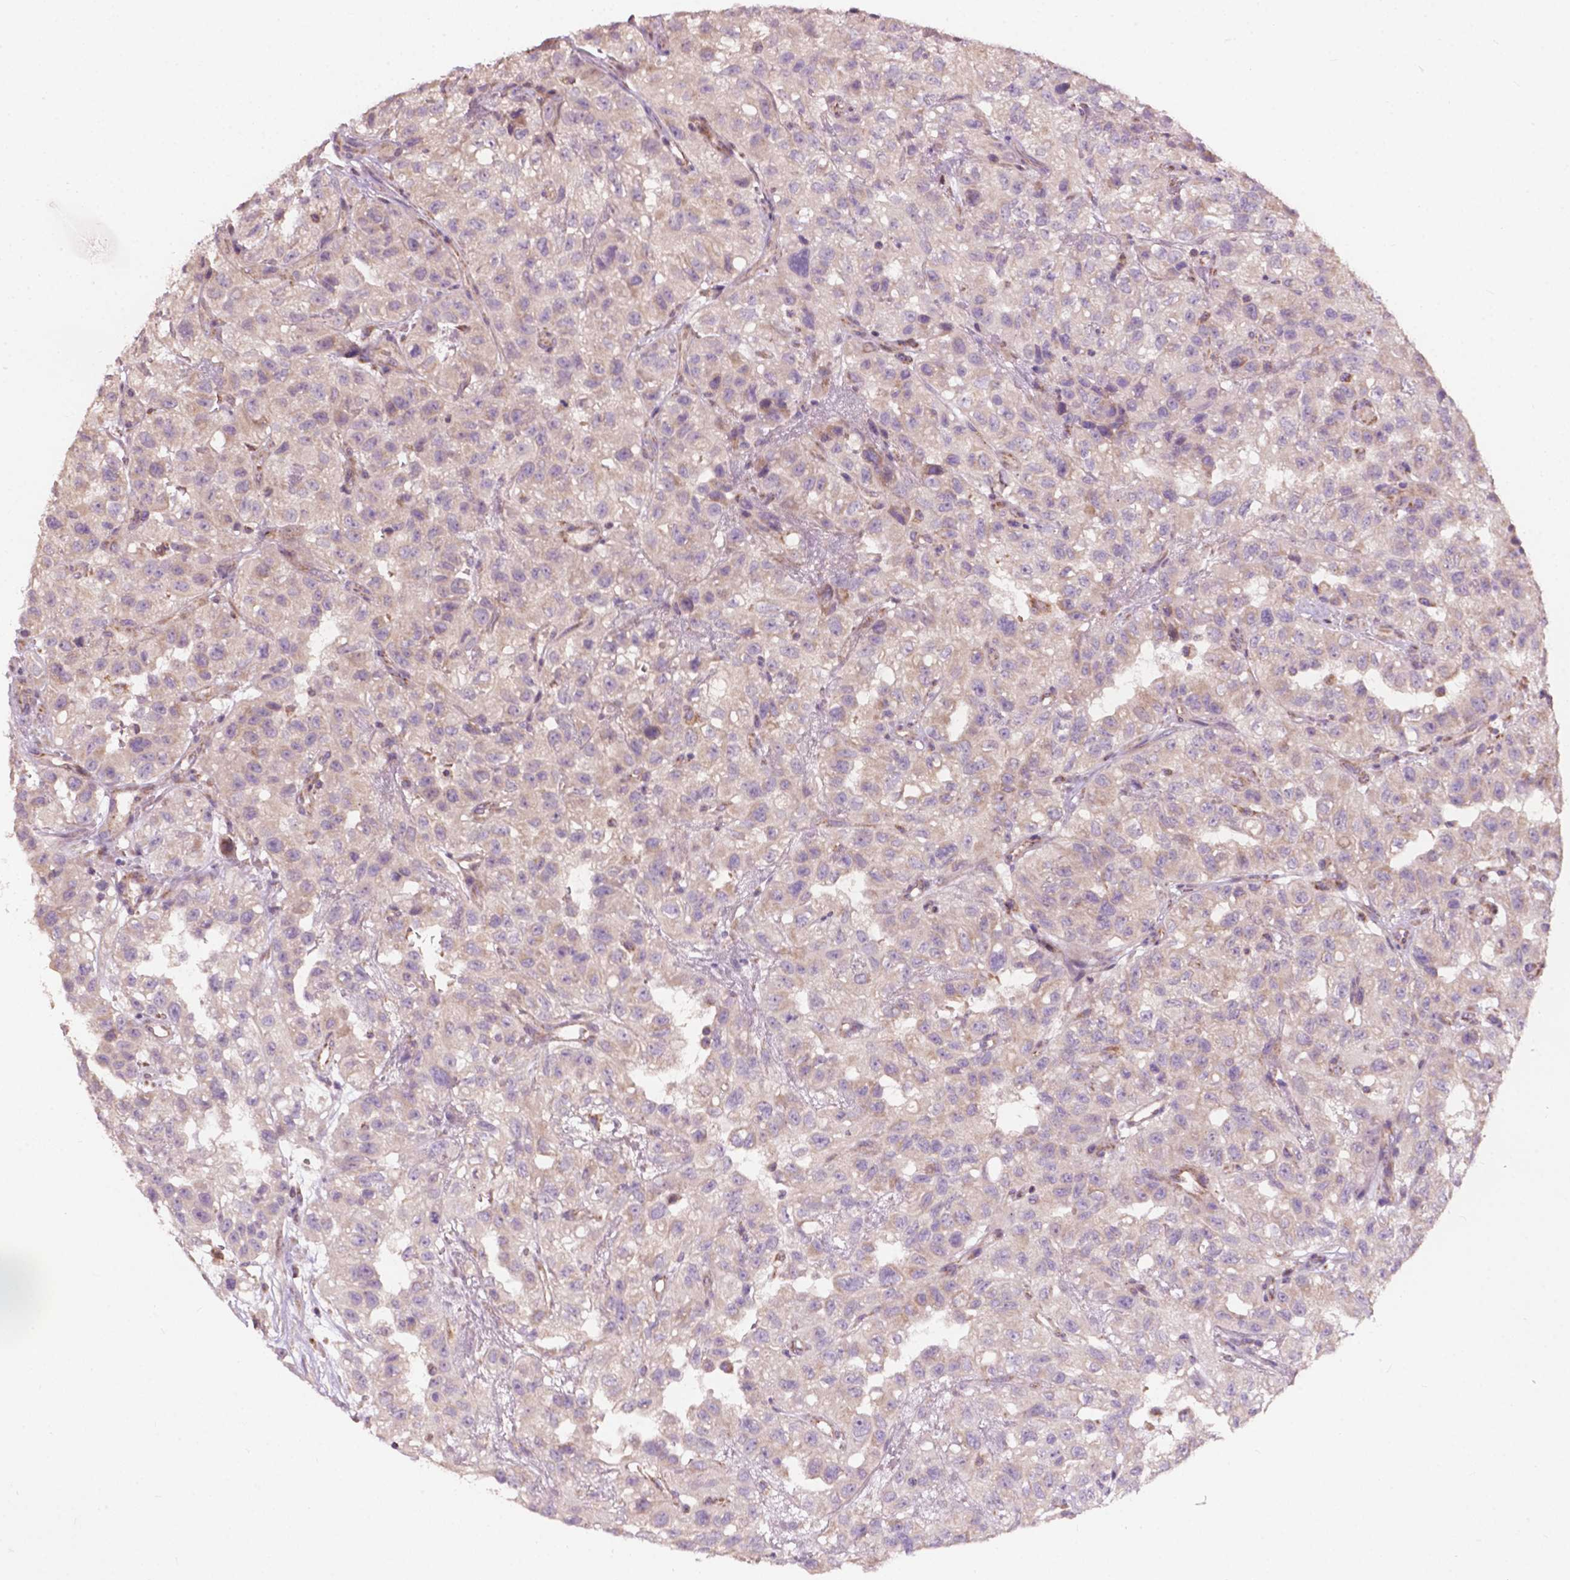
{"staining": {"intensity": "weak", "quantity": "25%-75%", "location": "cytoplasmic/membranous"}, "tissue": "renal cancer", "cell_type": "Tumor cells", "image_type": "cancer", "snomed": [{"axis": "morphology", "description": "Adenocarcinoma, NOS"}, {"axis": "topography", "description": "Kidney"}], "caption": "Weak cytoplasmic/membranous staining is appreciated in approximately 25%-75% of tumor cells in renal adenocarcinoma.", "gene": "NDUFA10", "patient": {"sex": "male", "age": 64}}